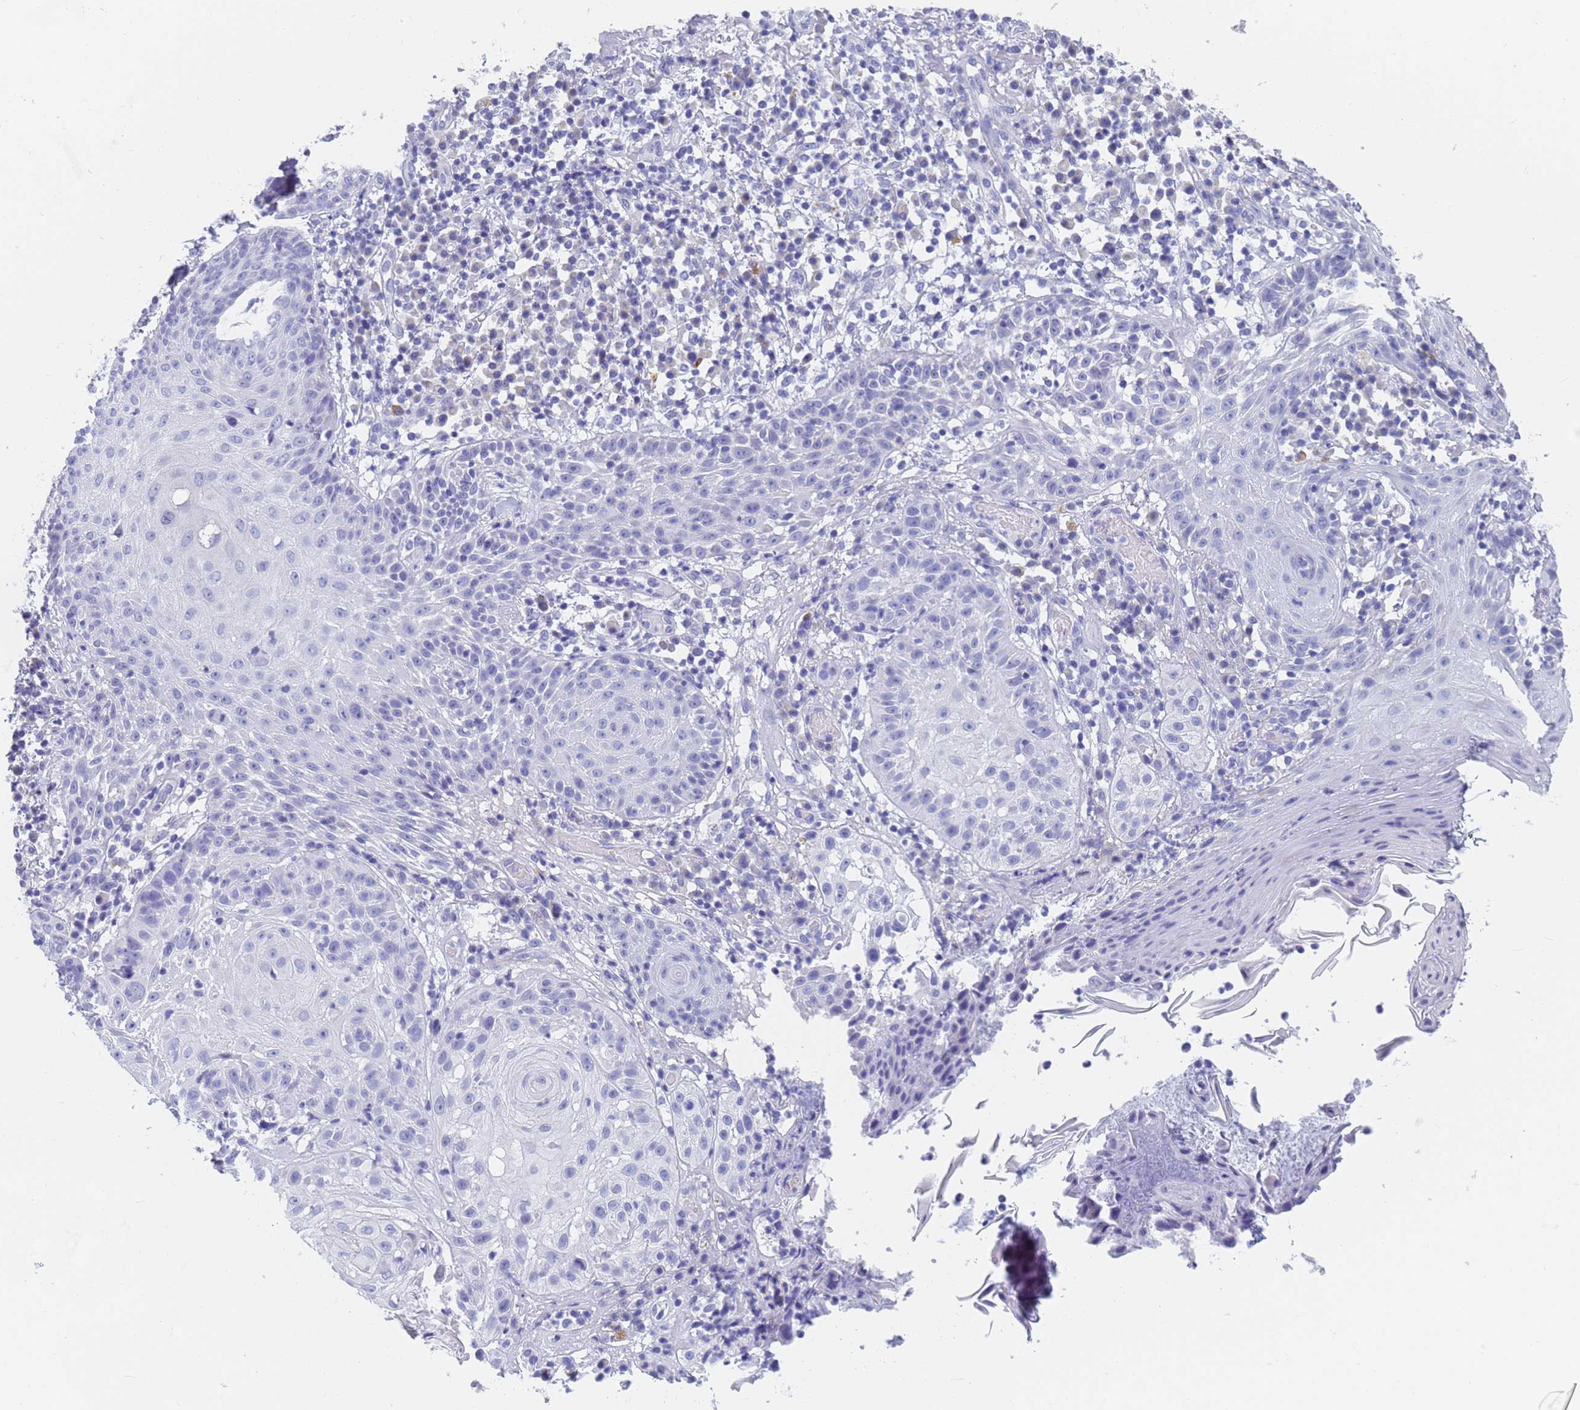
{"staining": {"intensity": "negative", "quantity": "none", "location": "none"}, "tissue": "skin cancer", "cell_type": "Tumor cells", "image_type": "cancer", "snomed": [{"axis": "morphology", "description": "Normal tissue, NOS"}, {"axis": "morphology", "description": "Basal cell carcinoma"}, {"axis": "topography", "description": "Skin"}], "caption": "This is an immunohistochemistry micrograph of basal cell carcinoma (skin). There is no staining in tumor cells.", "gene": "STATH", "patient": {"sex": "male", "age": 93}}